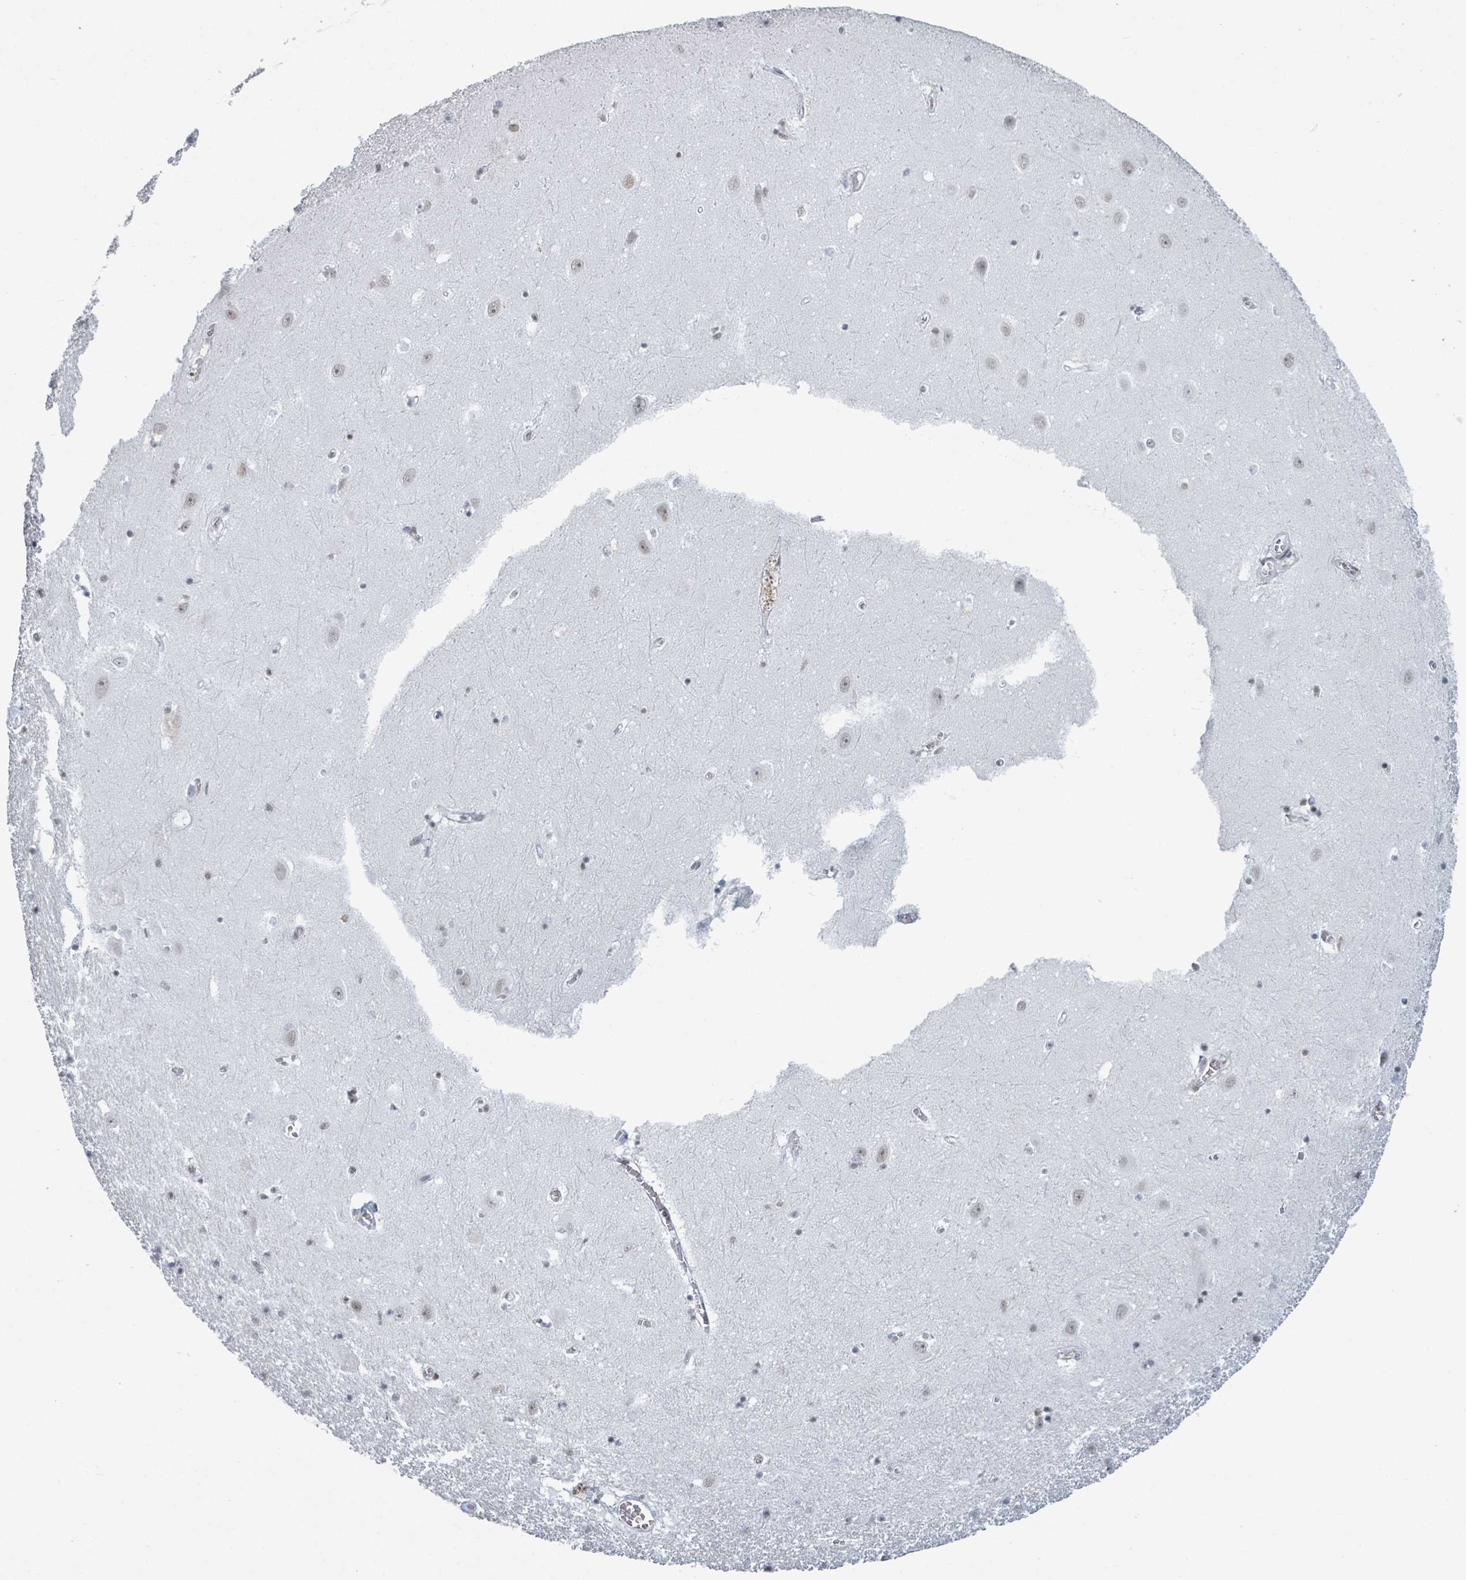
{"staining": {"intensity": "moderate", "quantity": "<25%", "location": "nuclear"}, "tissue": "hippocampus", "cell_type": "Glial cells", "image_type": "normal", "snomed": [{"axis": "morphology", "description": "Normal tissue, NOS"}, {"axis": "topography", "description": "Hippocampus"}], "caption": "IHC of unremarkable human hippocampus shows low levels of moderate nuclear expression in approximately <25% of glial cells. The staining was performed using DAB (3,3'-diaminobenzidine) to visualize the protein expression in brown, while the nuclei were stained in blue with hematoxylin (Magnification: 20x).", "gene": "DHX16", "patient": {"sex": "female", "age": 64}}